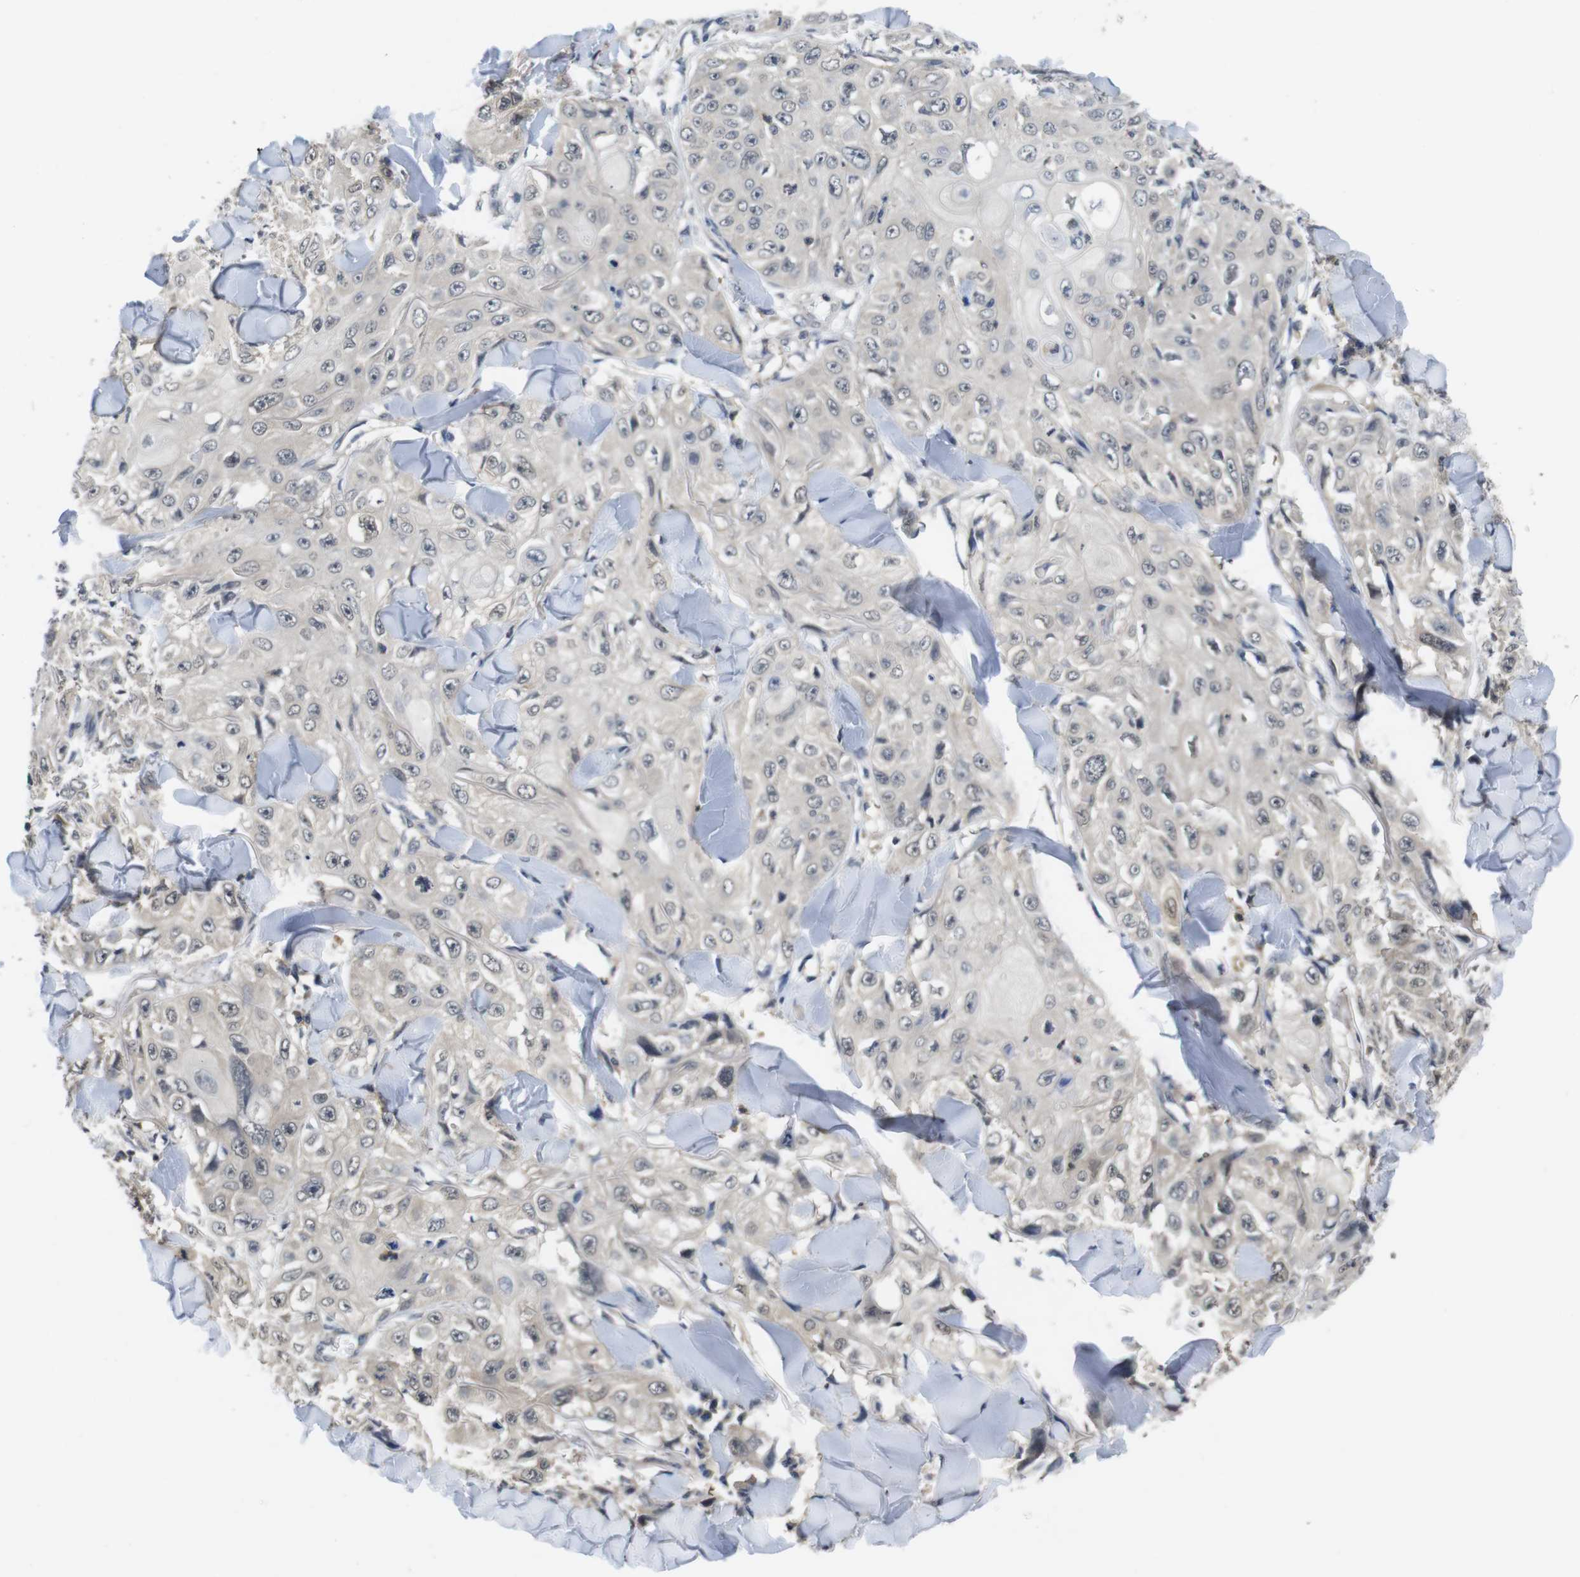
{"staining": {"intensity": "negative", "quantity": "none", "location": "none"}, "tissue": "skin cancer", "cell_type": "Tumor cells", "image_type": "cancer", "snomed": [{"axis": "morphology", "description": "Squamous cell carcinoma, NOS"}, {"axis": "topography", "description": "Skin"}], "caption": "Tumor cells show no significant protein expression in skin squamous cell carcinoma.", "gene": "FADD", "patient": {"sex": "male", "age": 86}}